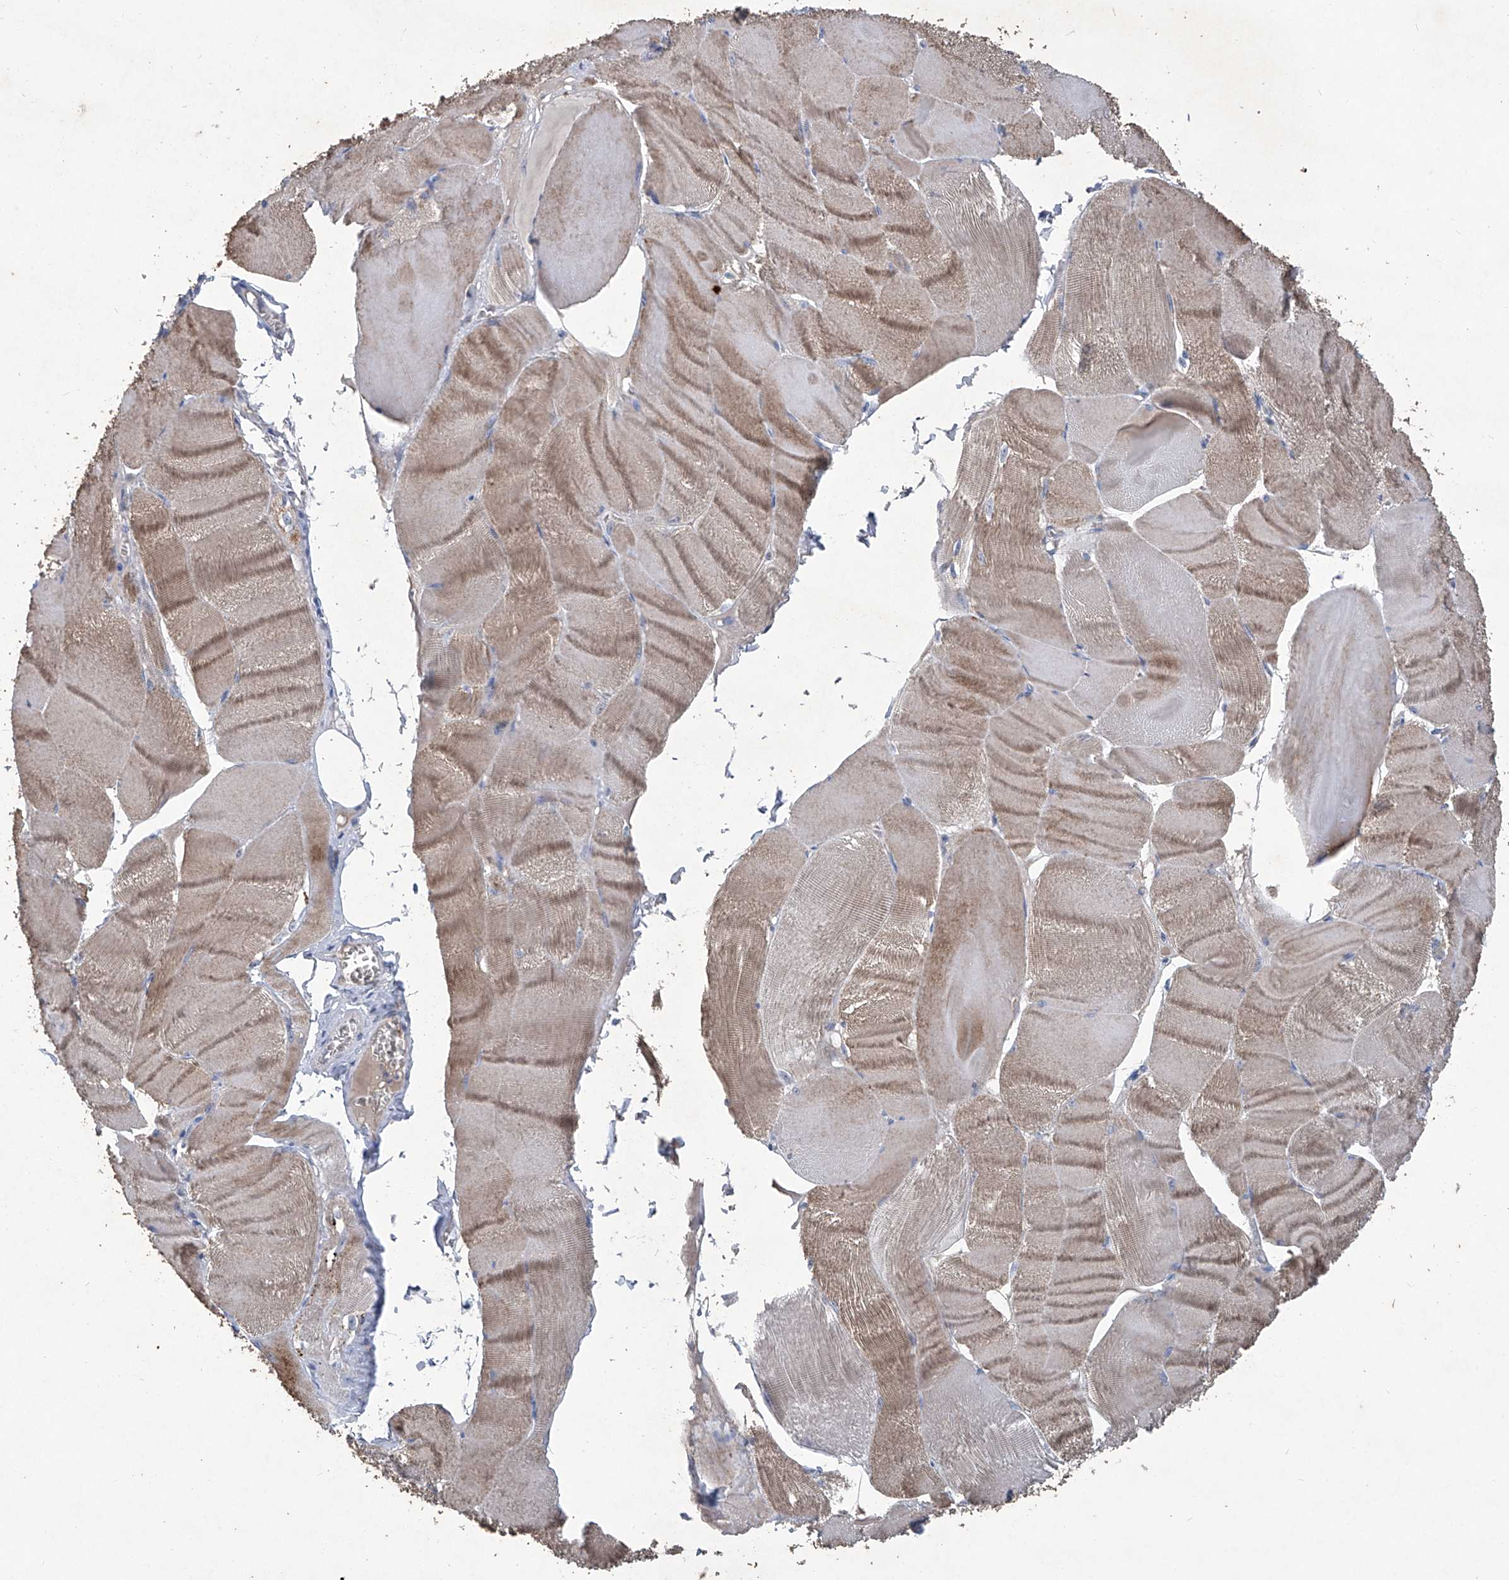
{"staining": {"intensity": "moderate", "quantity": "25%-75%", "location": "cytoplasmic/membranous"}, "tissue": "skeletal muscle", "cell_type": "Myocytes", "image_type": "normal", "snomed": [{"axis": "morphology", "description": "Normal tissue, NOS"}, {"axis": "morphology", "description": "Basal cell carcinoma"}, {"axis": "topography", "description": "Skeletal muscle"}], "caption": "Immunohistochemical staining of normal human skeletal muscle demonstrates medium levels of moderate cytoplasmic/membranous positivity in approximately 25%-75% of myocytes.", "gene": "PCSK5", "patient": {"sex": "female", "age": 64}}